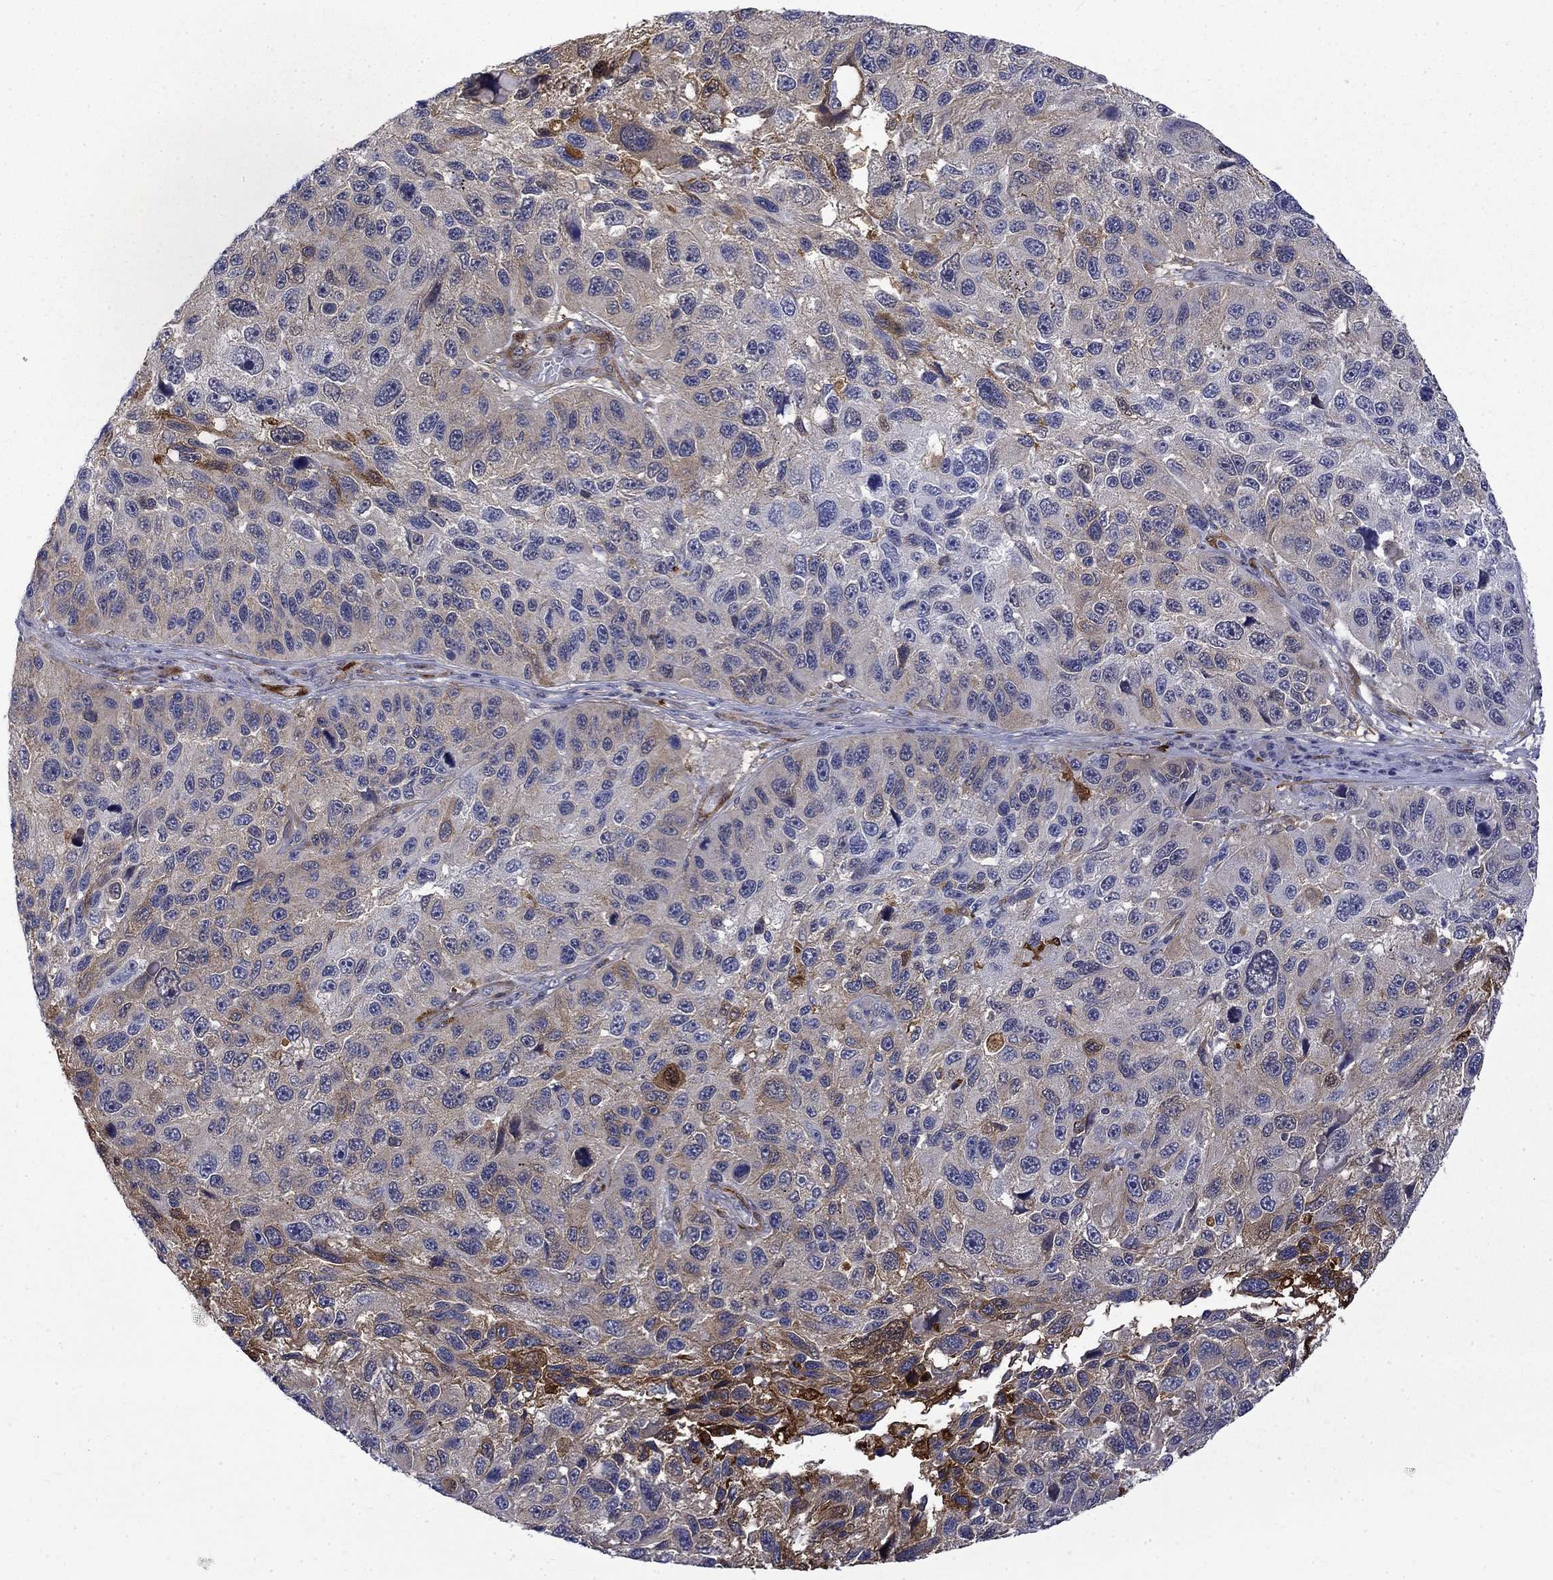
{"staining": {"intensity": "strong", "quantity": "<25%", "location": "cytoplasmic/membranous"}, "tissue": "melanoma", "cell_type": "Tumor cells", "image_type": "cancer", "snomed": [{"axis": "morphology", "description": "Malignant melanoma, NOS"}, {"axis": "topography", "description": "Skin"}], "caption": "IHC micrograph of neoplastic tissue: malignant melanoma stained using immunohistochemistry (IHC) demonstrates medium levels of strong protein expression localized specifically in the cytoplasmic/membranous of tumor cells, appearing as a cytoplasmic/membranous brown color.", "gene": "PCBP3", "patient": {"sex": "male", "age": 53}}